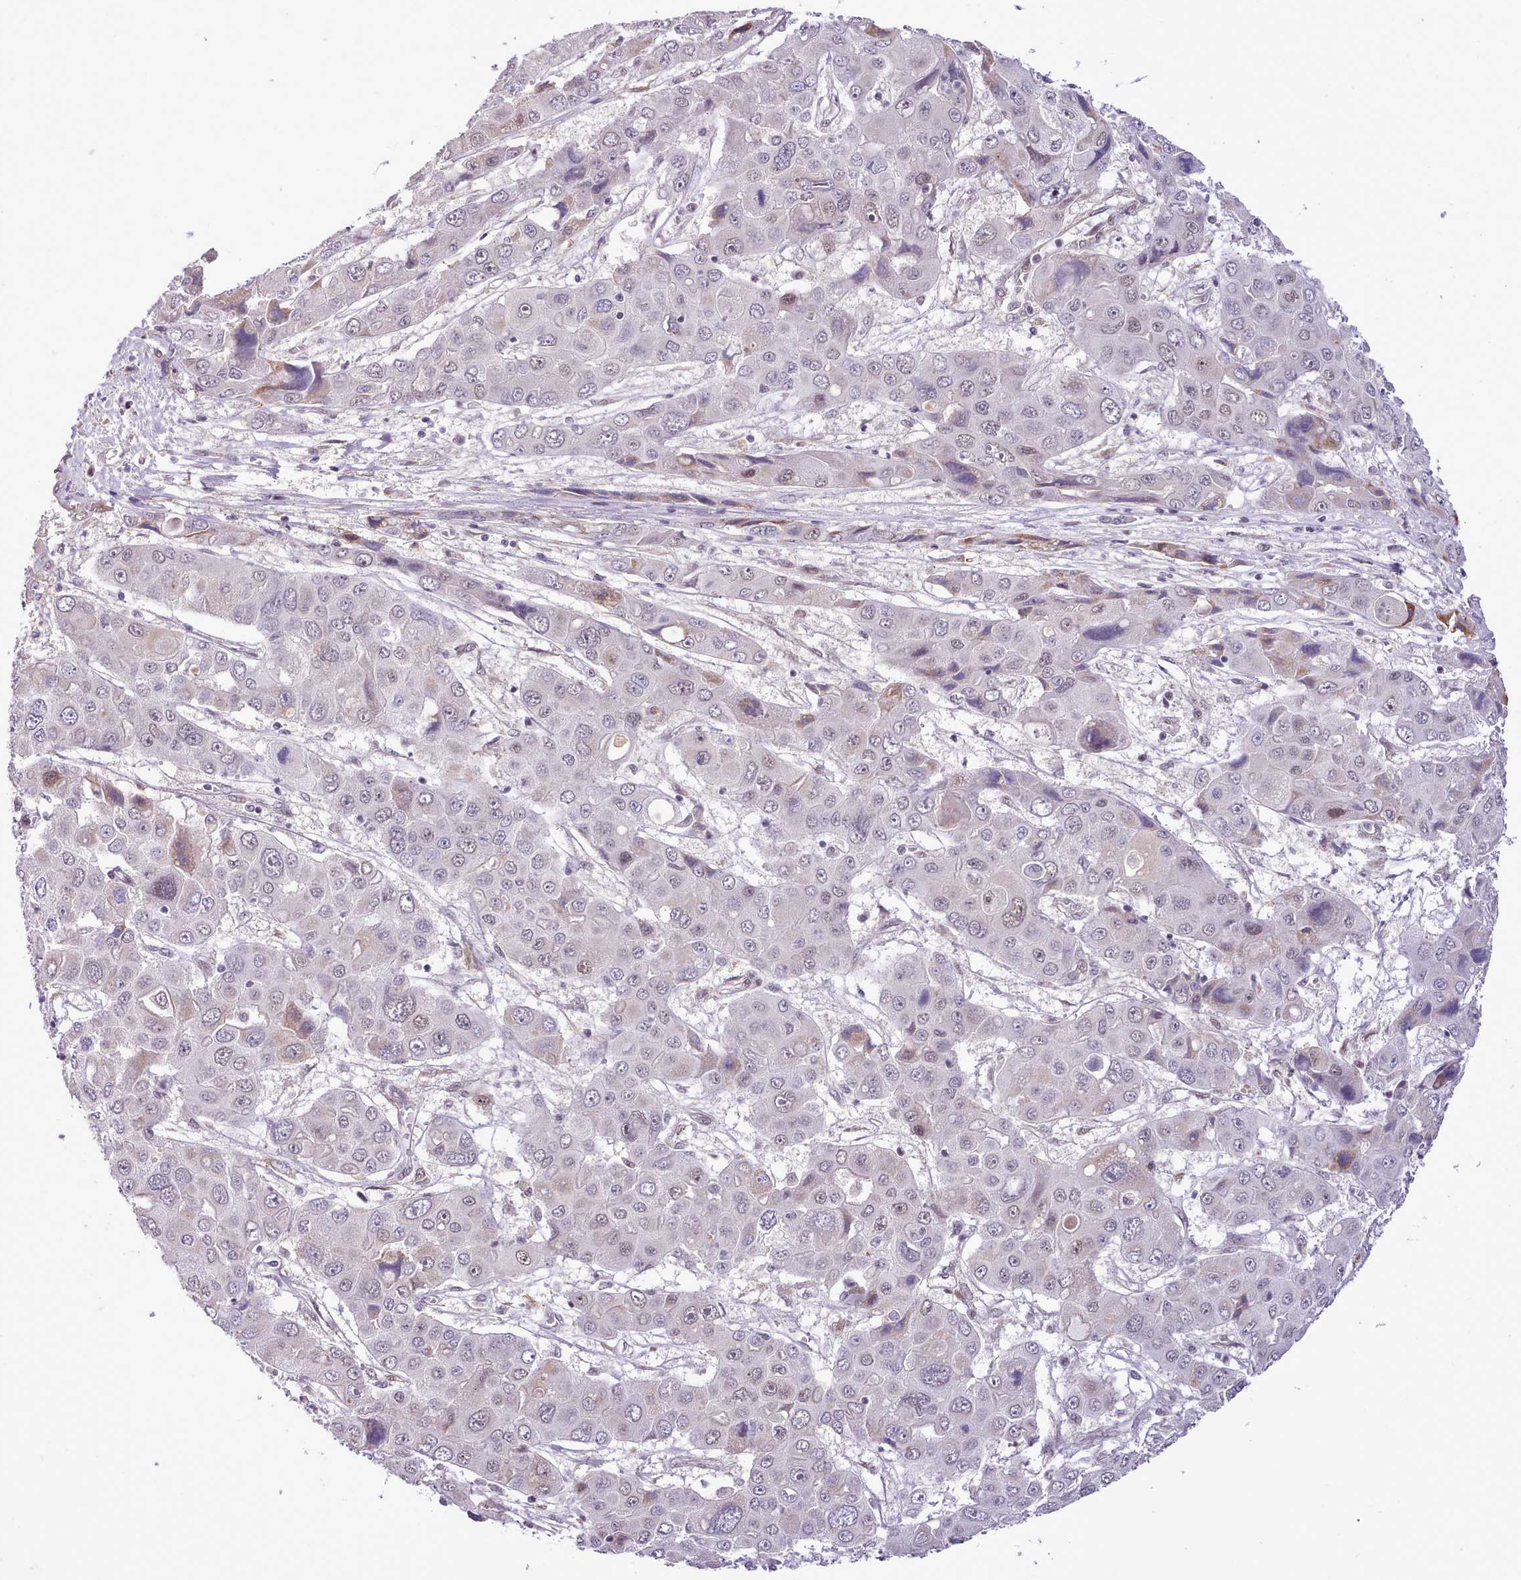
{"staining": {"intensity": "weak", "quantity": "<25%", "location": "cytoplasmic/membranous,nuclear"}, "tissue": "liver cancer", "cell_type": "Tumor cells", "image_type": "cancer", "snomed": [{"axis": "morphology", "description": "Cholangiocarcinoma"}, {"axis": "topography", "description": "Liver"}], "caption": "Tumor cells show no significant staining in cholangiocarcinoma (liver). (Brightfield microscopy of DAB immunohistochemistry at high magnification).", "gene": "HOXB7", "patient": {"sex": "male", "age": 67}}